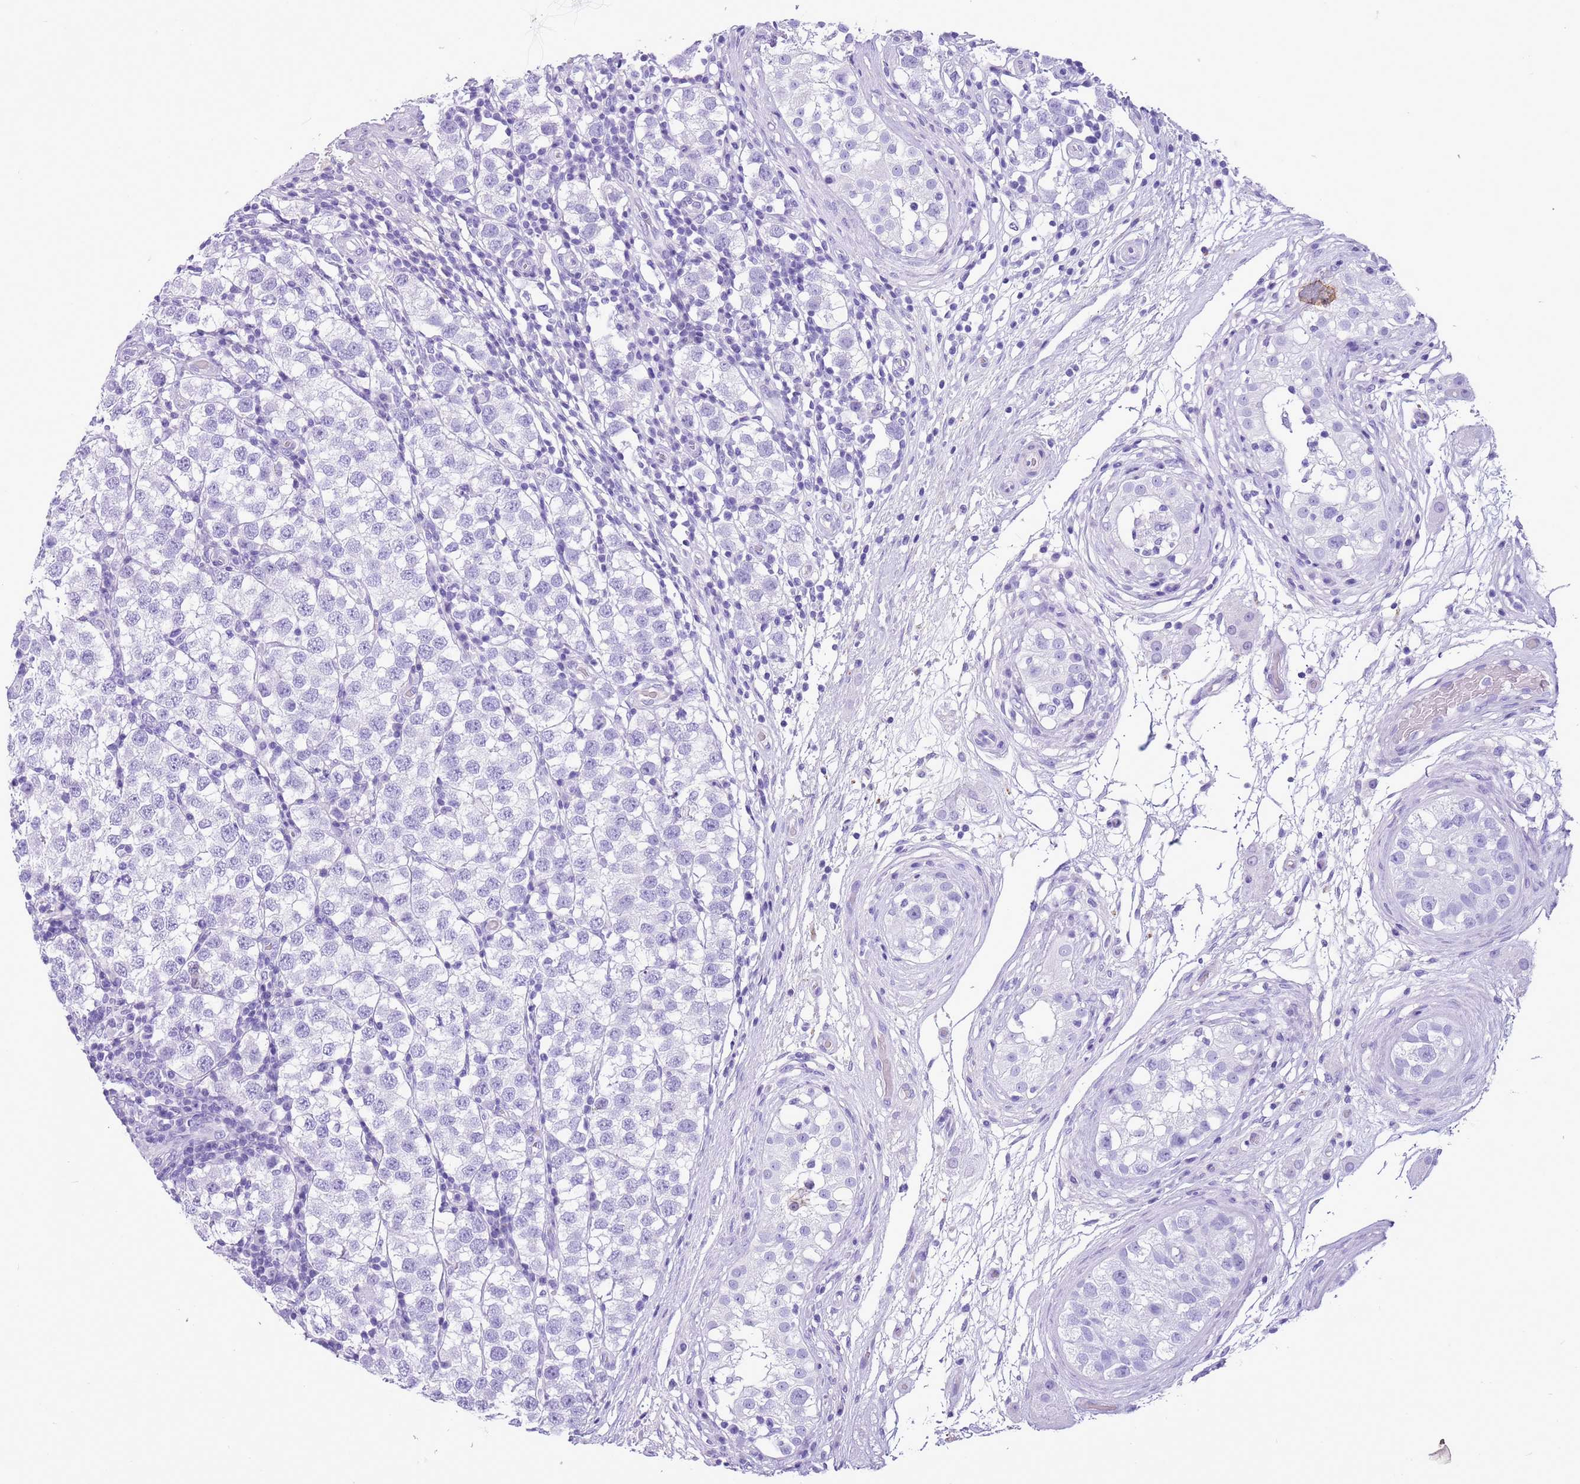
{"staining": {"intensity": "negative", "quantity": "none", "location": "none"}, "tissue": "testis cancer", "cell_type": "Tumor cells", "image_type": "cancer", "snomed": [{"axis": "morphology", "description": "Seminoma, NOS"}, {"axis": "topography", "description": "Testis"}], "caption": "Tumor cells show no significant protein staining in testis seminoma. (DAB (3,3'-diaminobenzidine) immunohistochemistry visualized using brightfield microscopy, high magnification).", "gene": "TBC1D10B", "patient": {"sex": "male", "age": 34}}